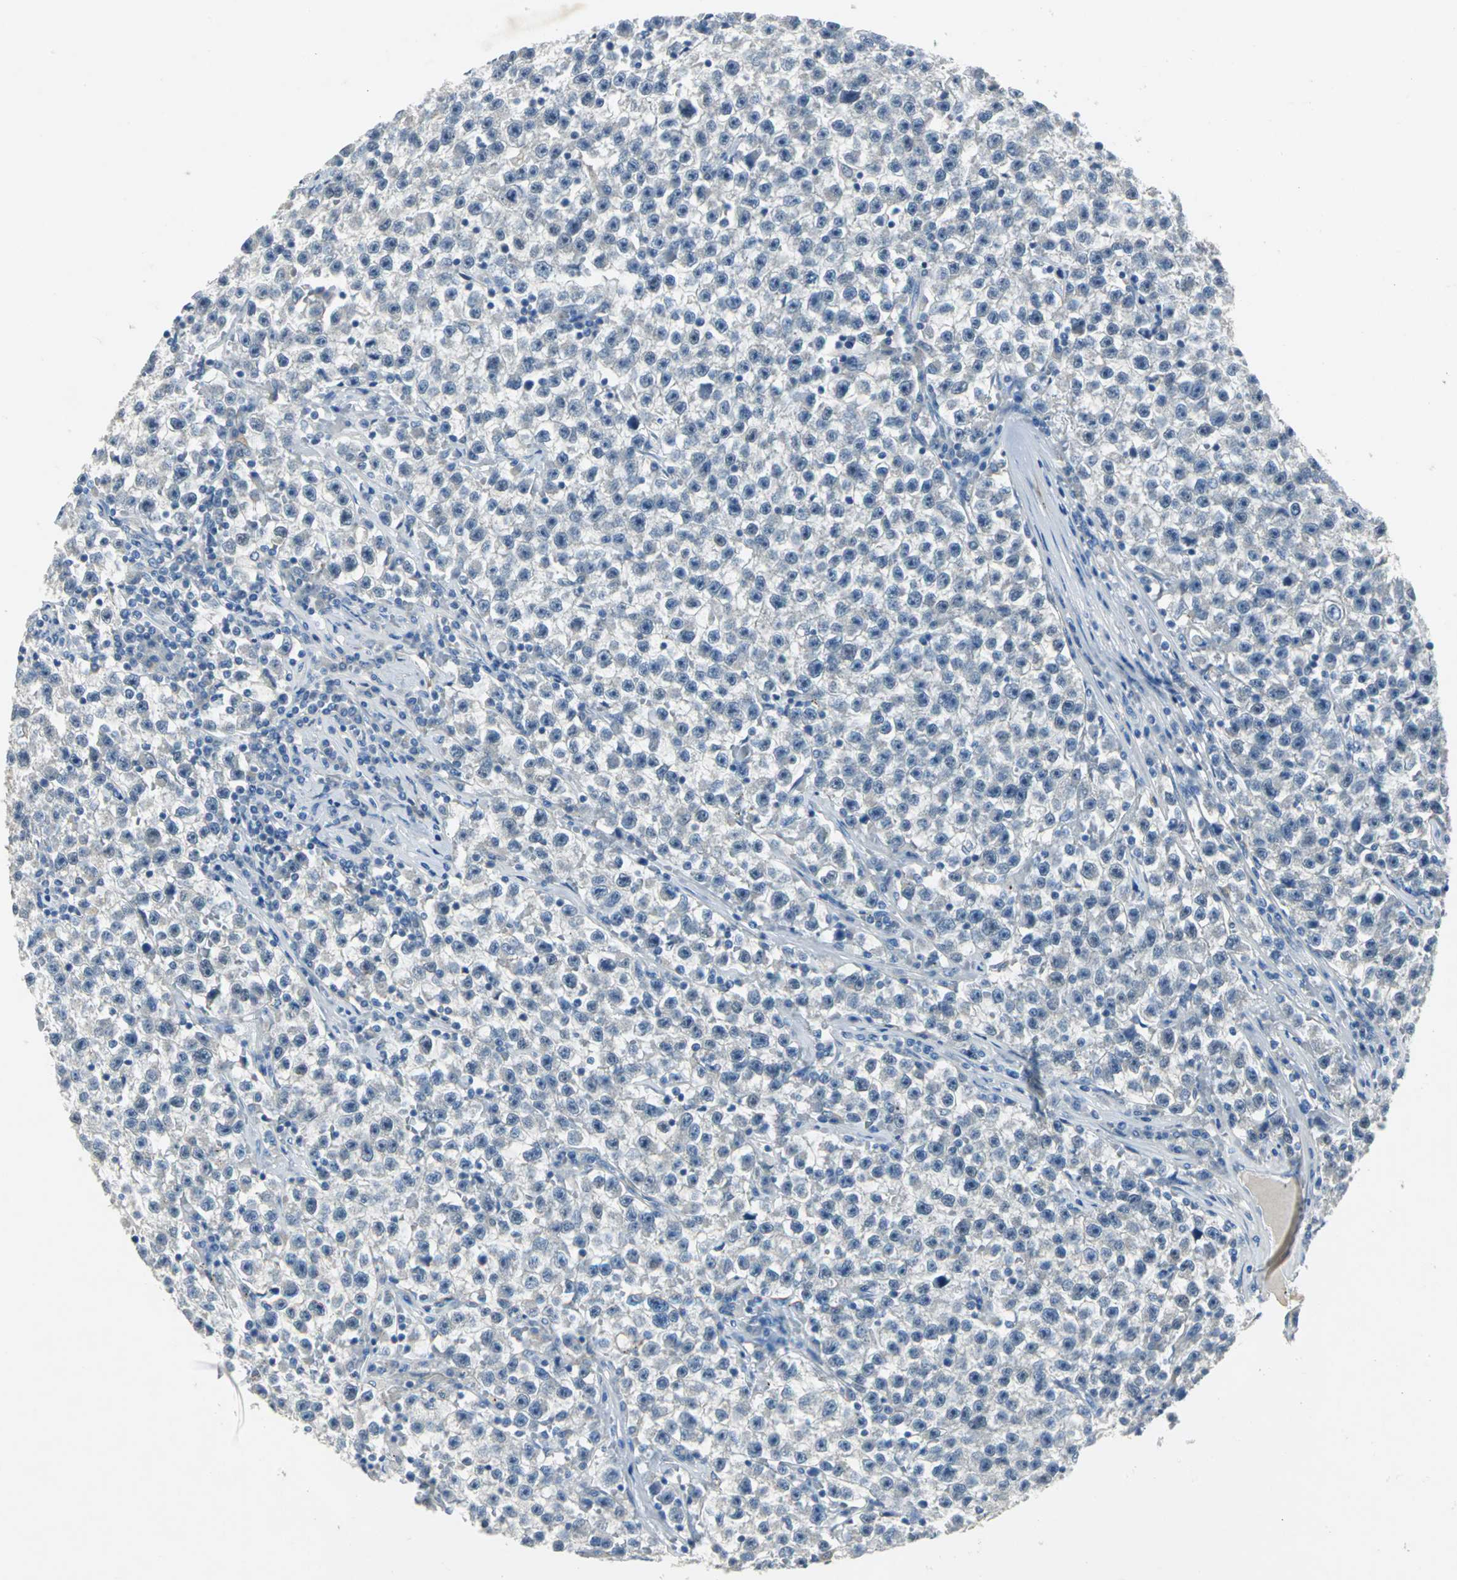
{"staining": {"intensity": "negative", "quantity": "none", "location": "none"}, "tissue": "testis cancer", "cell_type": "Tumor cells", "image_type": "cancer", "snomed": [{"axis": "morphology", "description": "Seminoma, NOS"}, {"axis": "topography", "description": "Testis"}], "caption": "The photomicrograph reveals no significant positivity in tumor cells of testis cancer.", "gene": "EFNB3", "patient": {"sex": "male", "age": 22}}